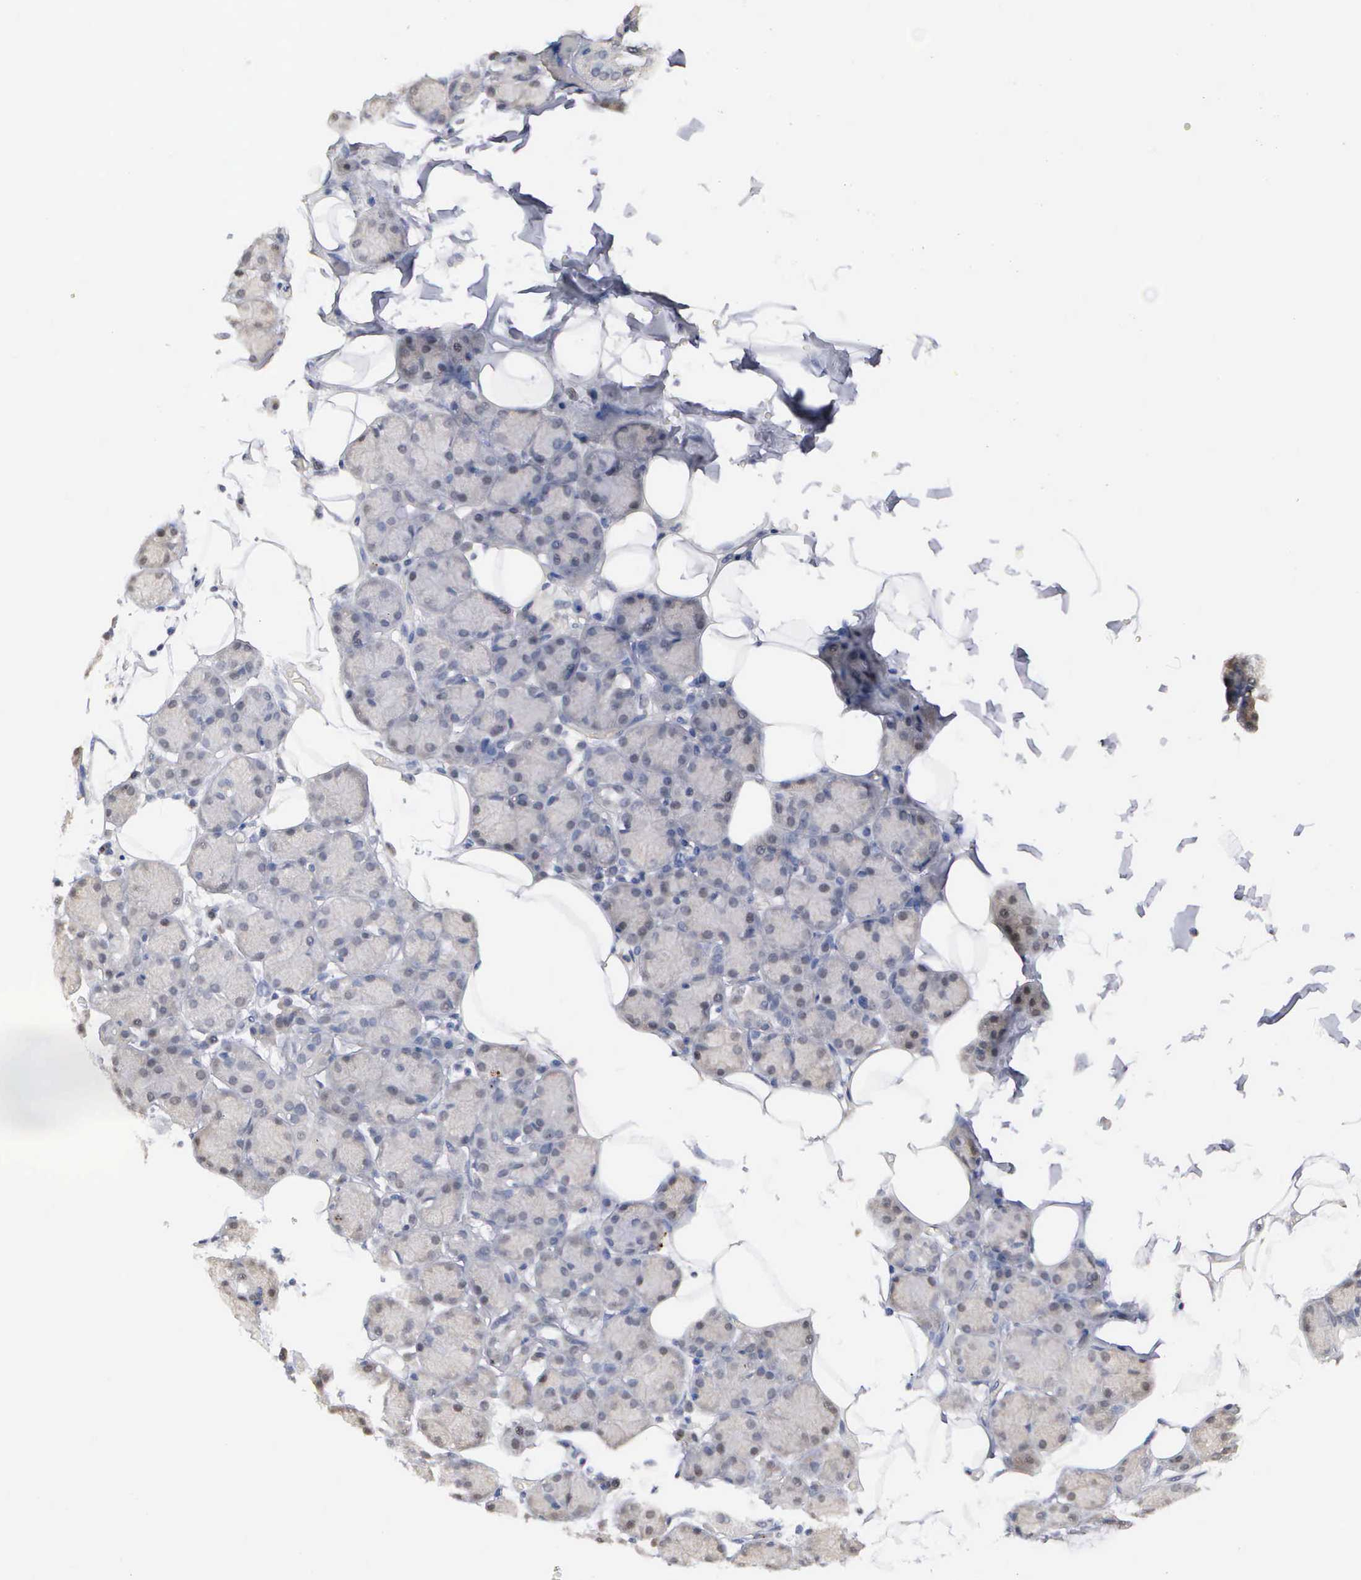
{"staining": {"intensity": "weak", "quantity": "<25%", "location": "nuclear"}, "tissue": "salivary gland", "cell_type": "Glandular cells", "image_type": "normal", "snomed": [{"axis": "morphology", "description": "Normal tissue, NOS"}, {"axis": "topography", "description": "Salivary gland"}], "caption": "Benign salivary gland was stained to show a protein in brown. There is no significant staining in glandular cells.", "gene": "KDM6A", "patient": {"sex": "male", "age": 54}}